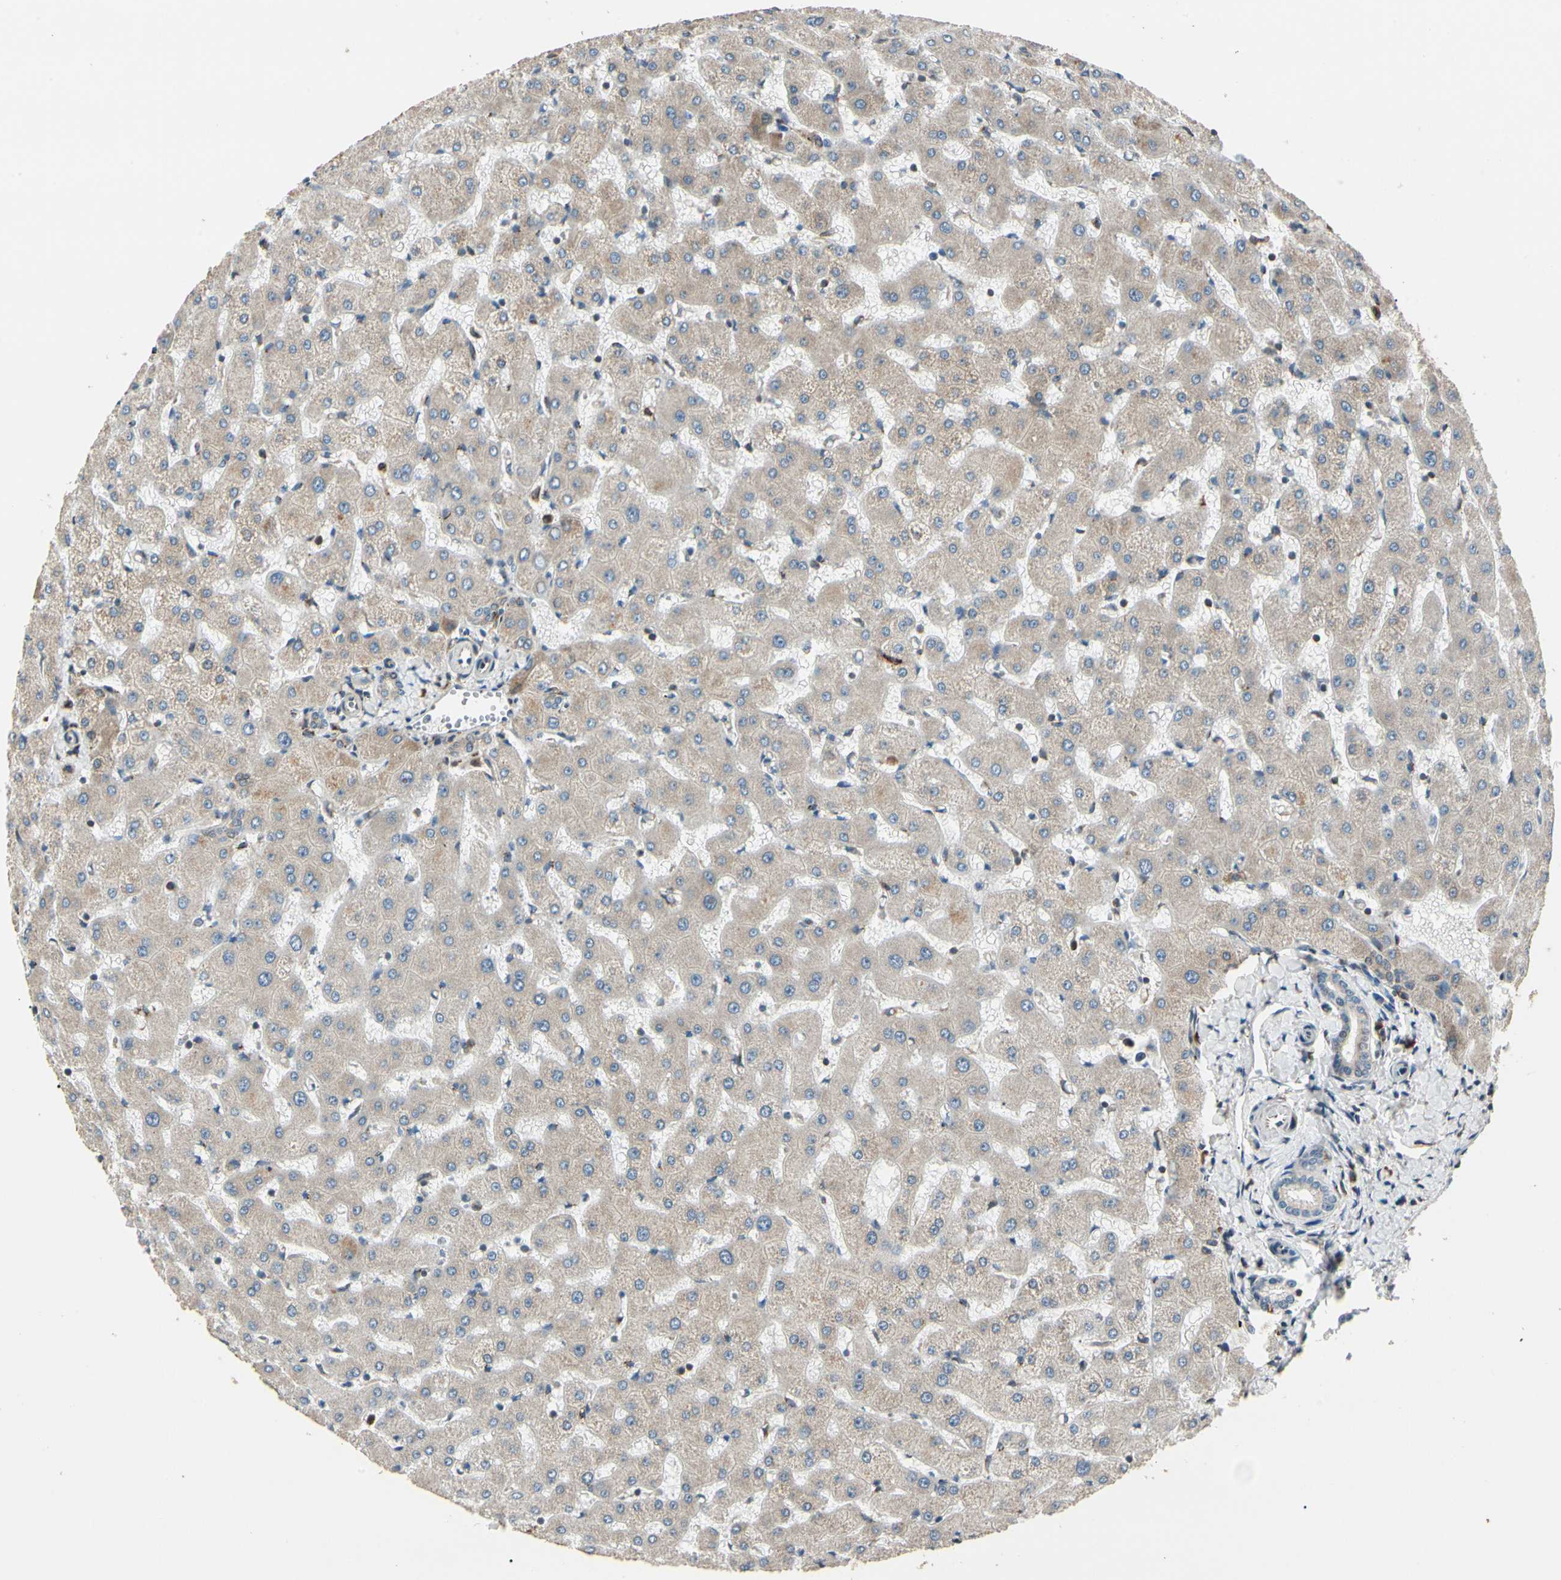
{"staining": {"intensity": "weak", "quantity": ">75%", "location": "cytoplasmic/membranous"}, "tissue": "liver", "cell_type": "Cholangiocytes", "image_type": "normal", "snomed": [{"axis": "morphology", "description": "Normal tissue, NOS"}, {"axis": "topography", "description": "Liver"}], "caption": "Benign liver was stained to show a protein in brown. There is low levels of weak cytoplasmic/membranous staining in about >75% of cholangiocytes. The protein of interest is stained brown, and the nuclei are stained in blue (DAB IHC with brightfield microscopy, high magnification).", "gene": "MRPL9", "patient": {"sex": "female", "age": 63}}